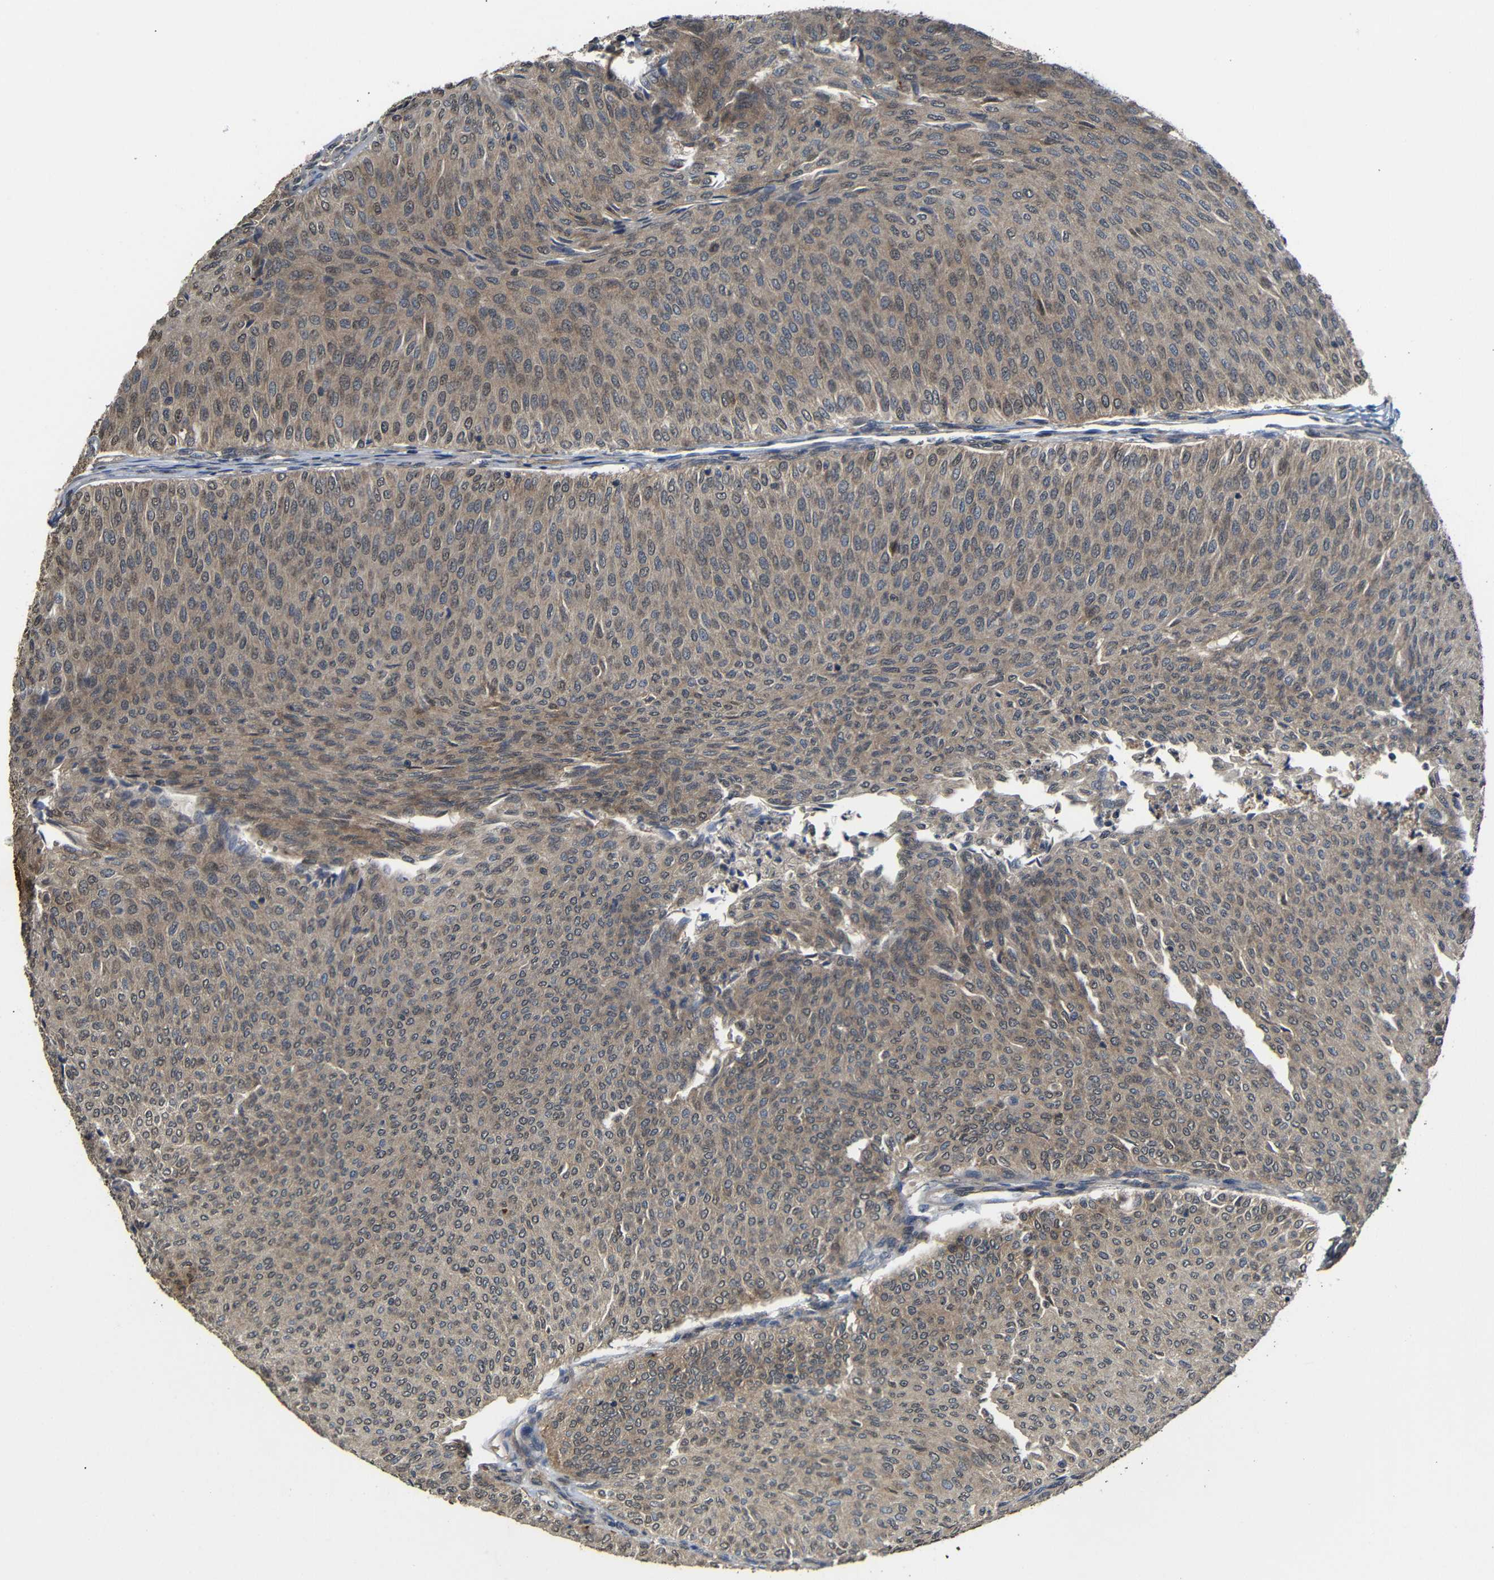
{"staining": {"intensity": "negative", "quantity": "none", "location": "none"}, "tissue": "urothelial cancer", "cell_type": "Tumor cells", "image_type": "cancer", "snomed": [{"axis": "morphology", "description": "Urothelial carcinoma, Low grade"}, {"axis": "topography", "description": "Urinary bladder"}], "caption": "The micrograph demonstrates no staining of tumor cells in urothelial cancer.", "gene": "ATG12", "patient": {"sex": "male", "age": 78}}